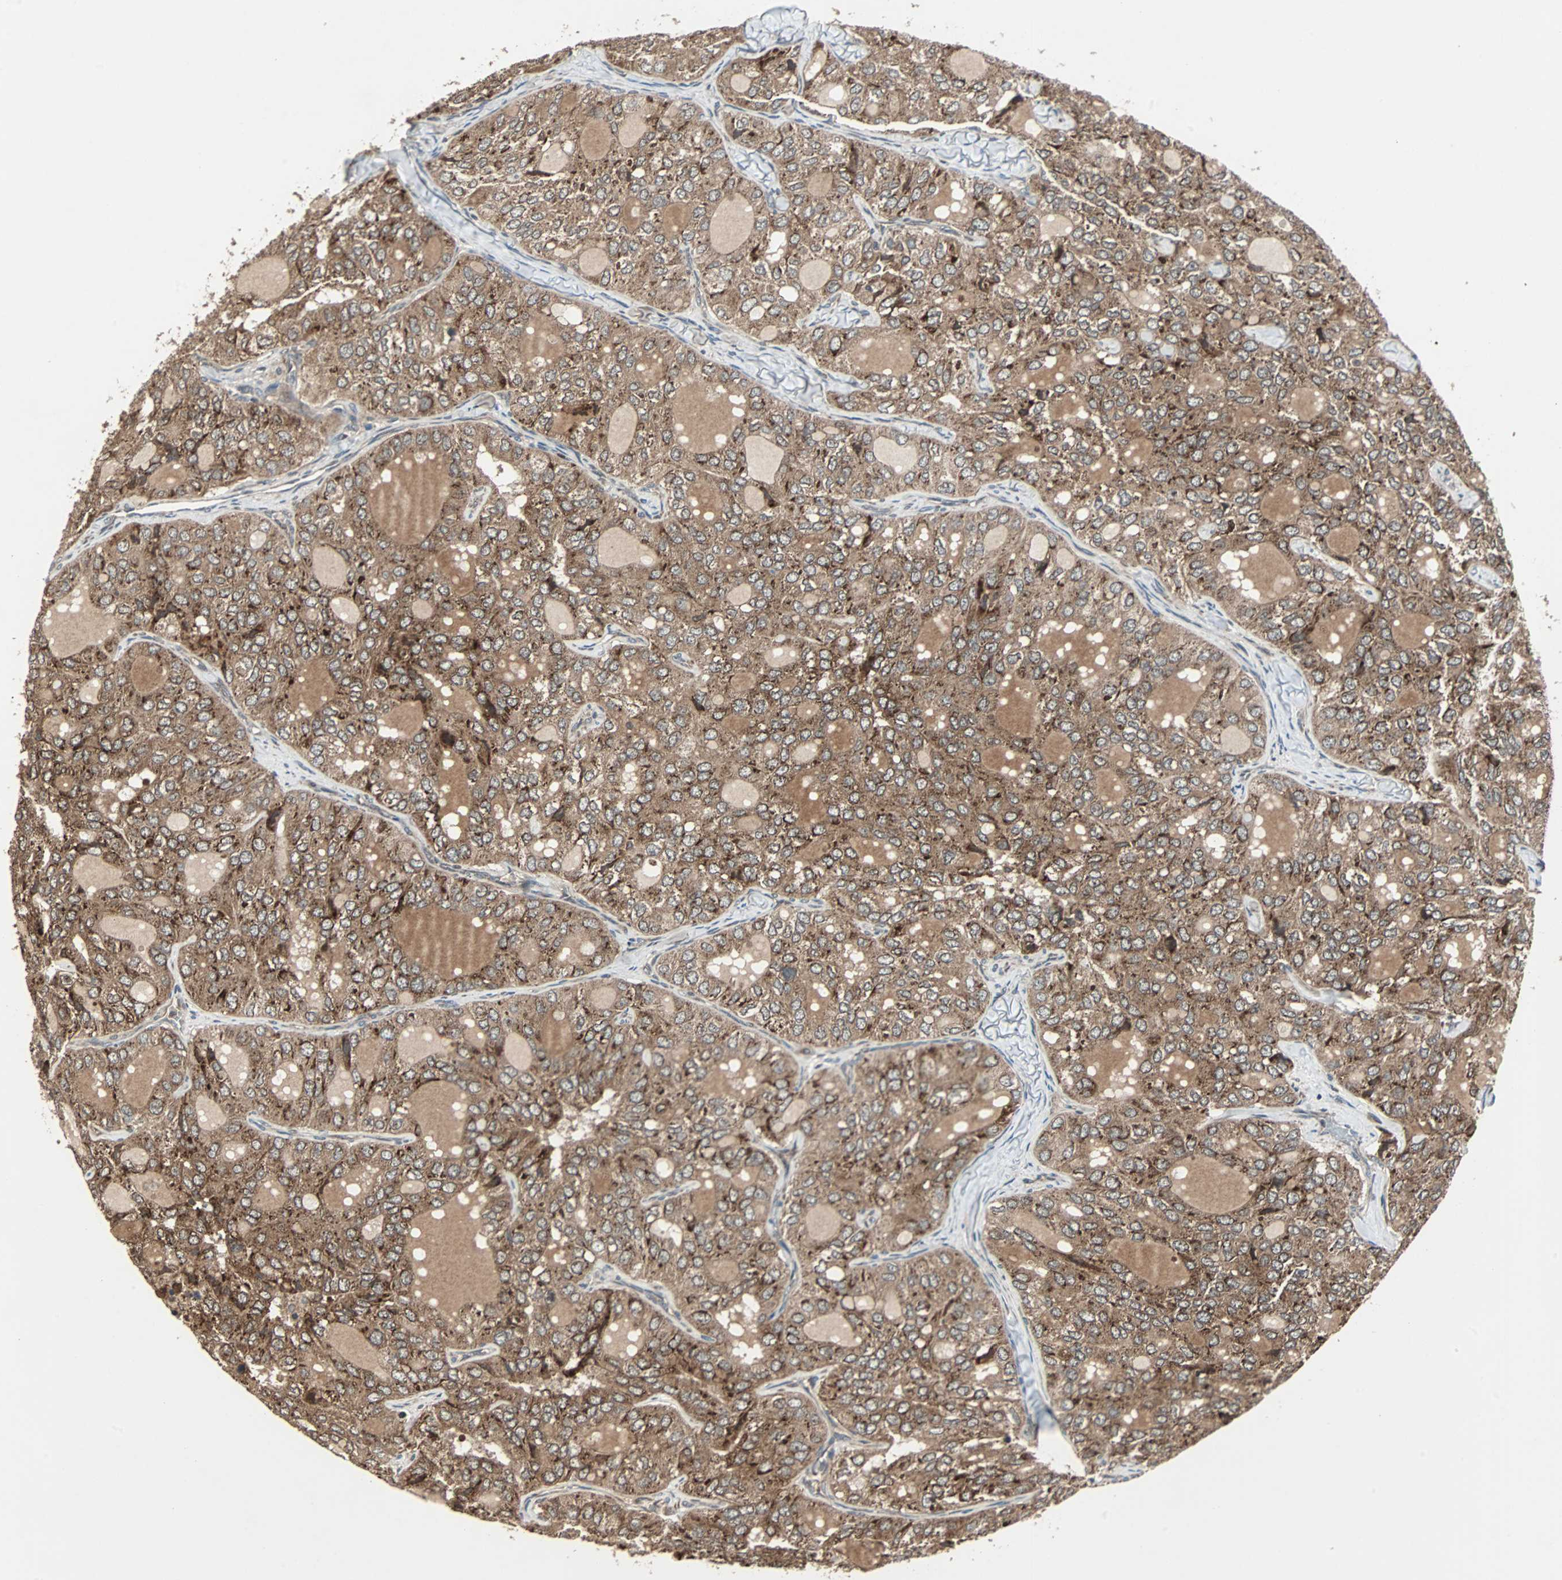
{"staining": {"intensity": "moderate", "quantity": ">75%", "location": "cytoplasmic/membranous"}, "tissue": "thyroid cancer", "cell_type": "Tumor cells", "image_type": "cancer", "snomed": [{"axis": "morphology", "description": "Follicular adenoma carcinoma, NOS"}, {"axis": "topography", "description": "Thyroid gland"}], "caption": "DAB immunohistochemical staining of human follicular adenoma carcinoma (thyroid) reveals moderate cytoplasmic/membranous protein expression in approximately >75% of tumor cells.", "gene": "RAB7A", "patient": {"sex": "male", "age": 75}}